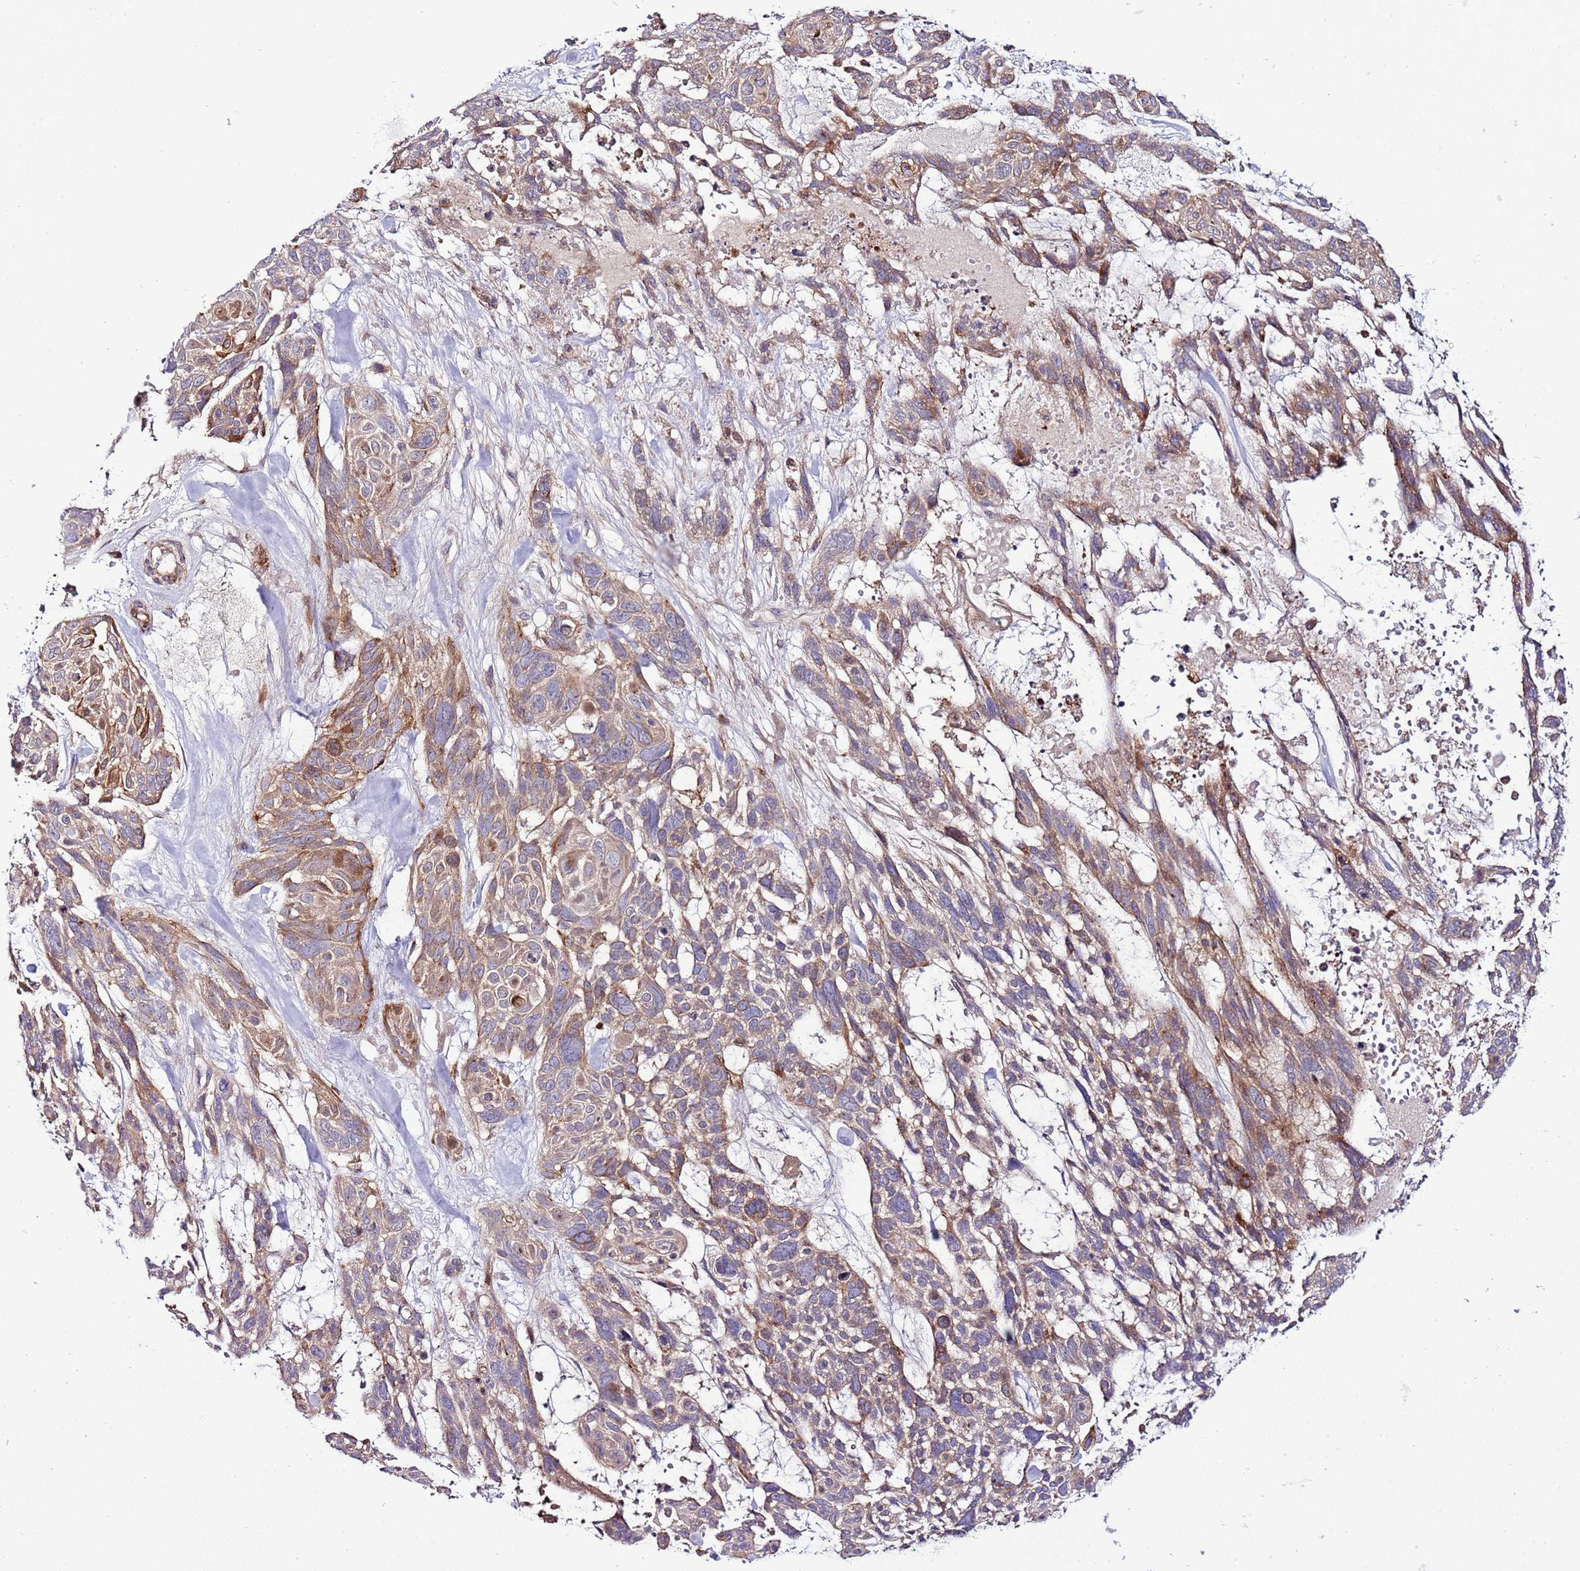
{"staining": {"intensity": "moderate", "quantity": "25%-75%", "location": "cytoplasmic/membranous"}, "tissue": "skin cancer", "cell_type": "Tumor cells", "image_type": "cancer", "snomed": [{"axis": "morphology", "description": "Basal cell carcinoma"}, {"axis": "topography", "description": "Skin"}], "caption": "Immunohistochemistry (IHC) of skin basal cell carcinoma exhibits medium levels of moderate cytoplasmic/membranous staining in approximately 25%-75% of tumor cells.", "gene": "ZNF624", "patient": {"sex": "male", "age": 88}}